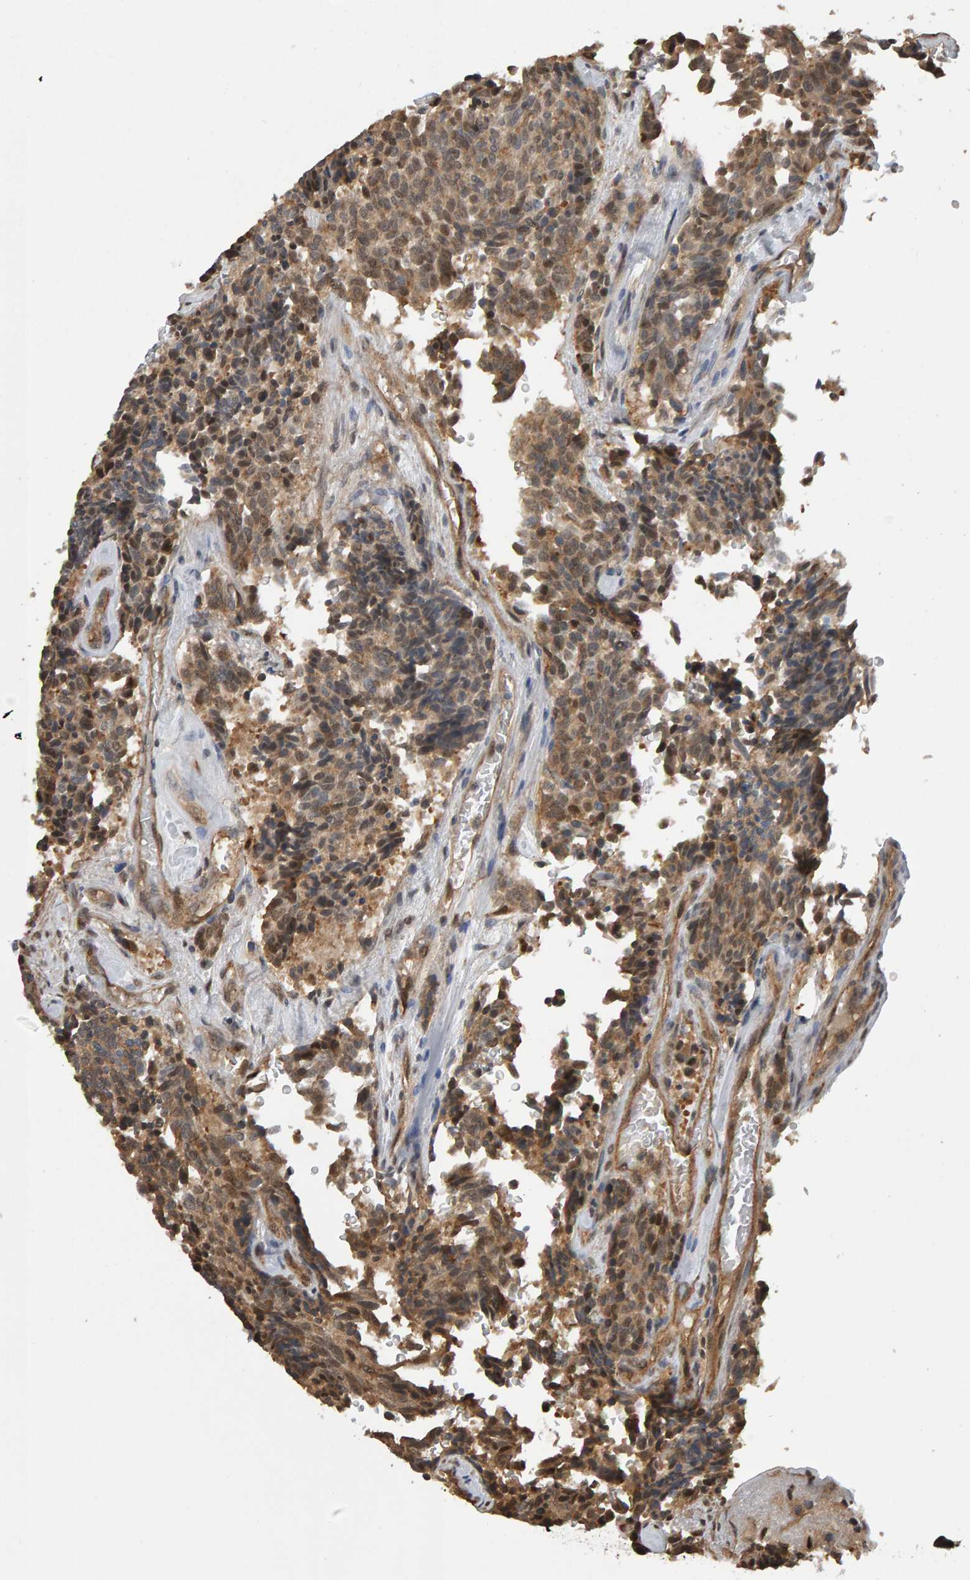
{"staining": {"intensity": "weak", "quantity": ">75%", "location": "cytoplasmic/membranous"}, "tissue": "carcinoid", "cell_type": "Tumor cells", "image_type": "cancer", "snomed": [{"axis": "morphology", "description": "Carcinoid, malignant, NOS"}, {"axis": "topography", "description": "Pancreas"}], "caption": "An immunohistochemistry (IHC) image of neoplastic tissue is shown. Protein staining in brown labels weak cytoplasmic/membranous positivity in carcinoid within tumor cells. (brown staining indicates protein expression, while blue staining denotes nuclei).", "gene": "COASY", "patient": {"sex": "female", "age": 54}}